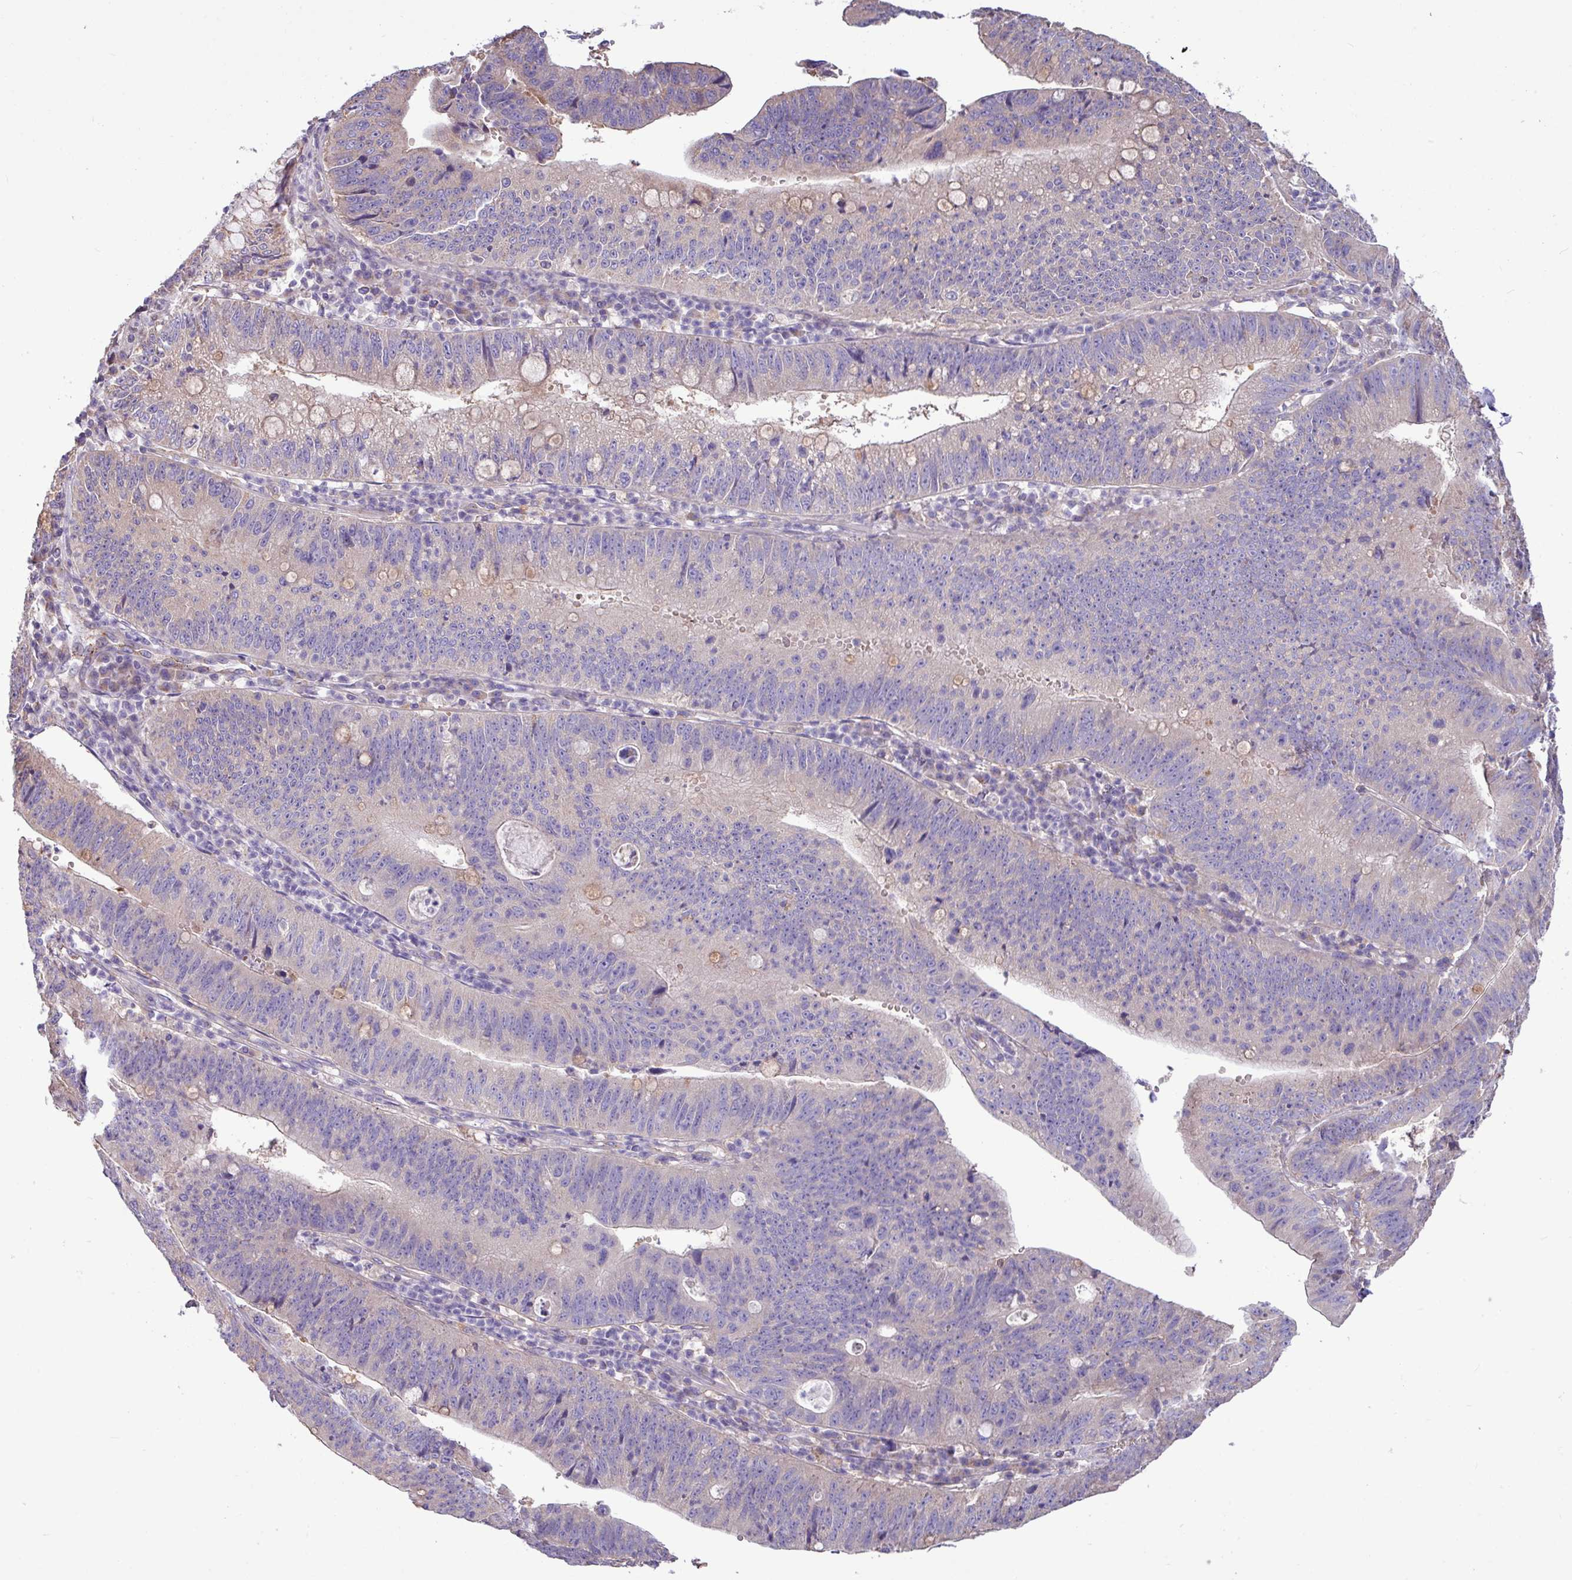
{"staining": {"intensity": "weak", "quantity": "<25%", "location": "cytoplasmic/membranous"}, "tissue": "stomach cancer", "cell_type": "Tumor cells", "image_type": "cancer", "snomed": [{"axis": "morphology", "description": "Adenocarcinoma, NOS"}, {"axis": "topography", "description": "Stomach"}], "caption": "There is no significant positivity in tumor cells of adenocarcinoma (stomach). (DAB IHC with hematoxylin counter stain).", "gene": "PPM1J", "patient": {"sex": "male", "age": 59}}